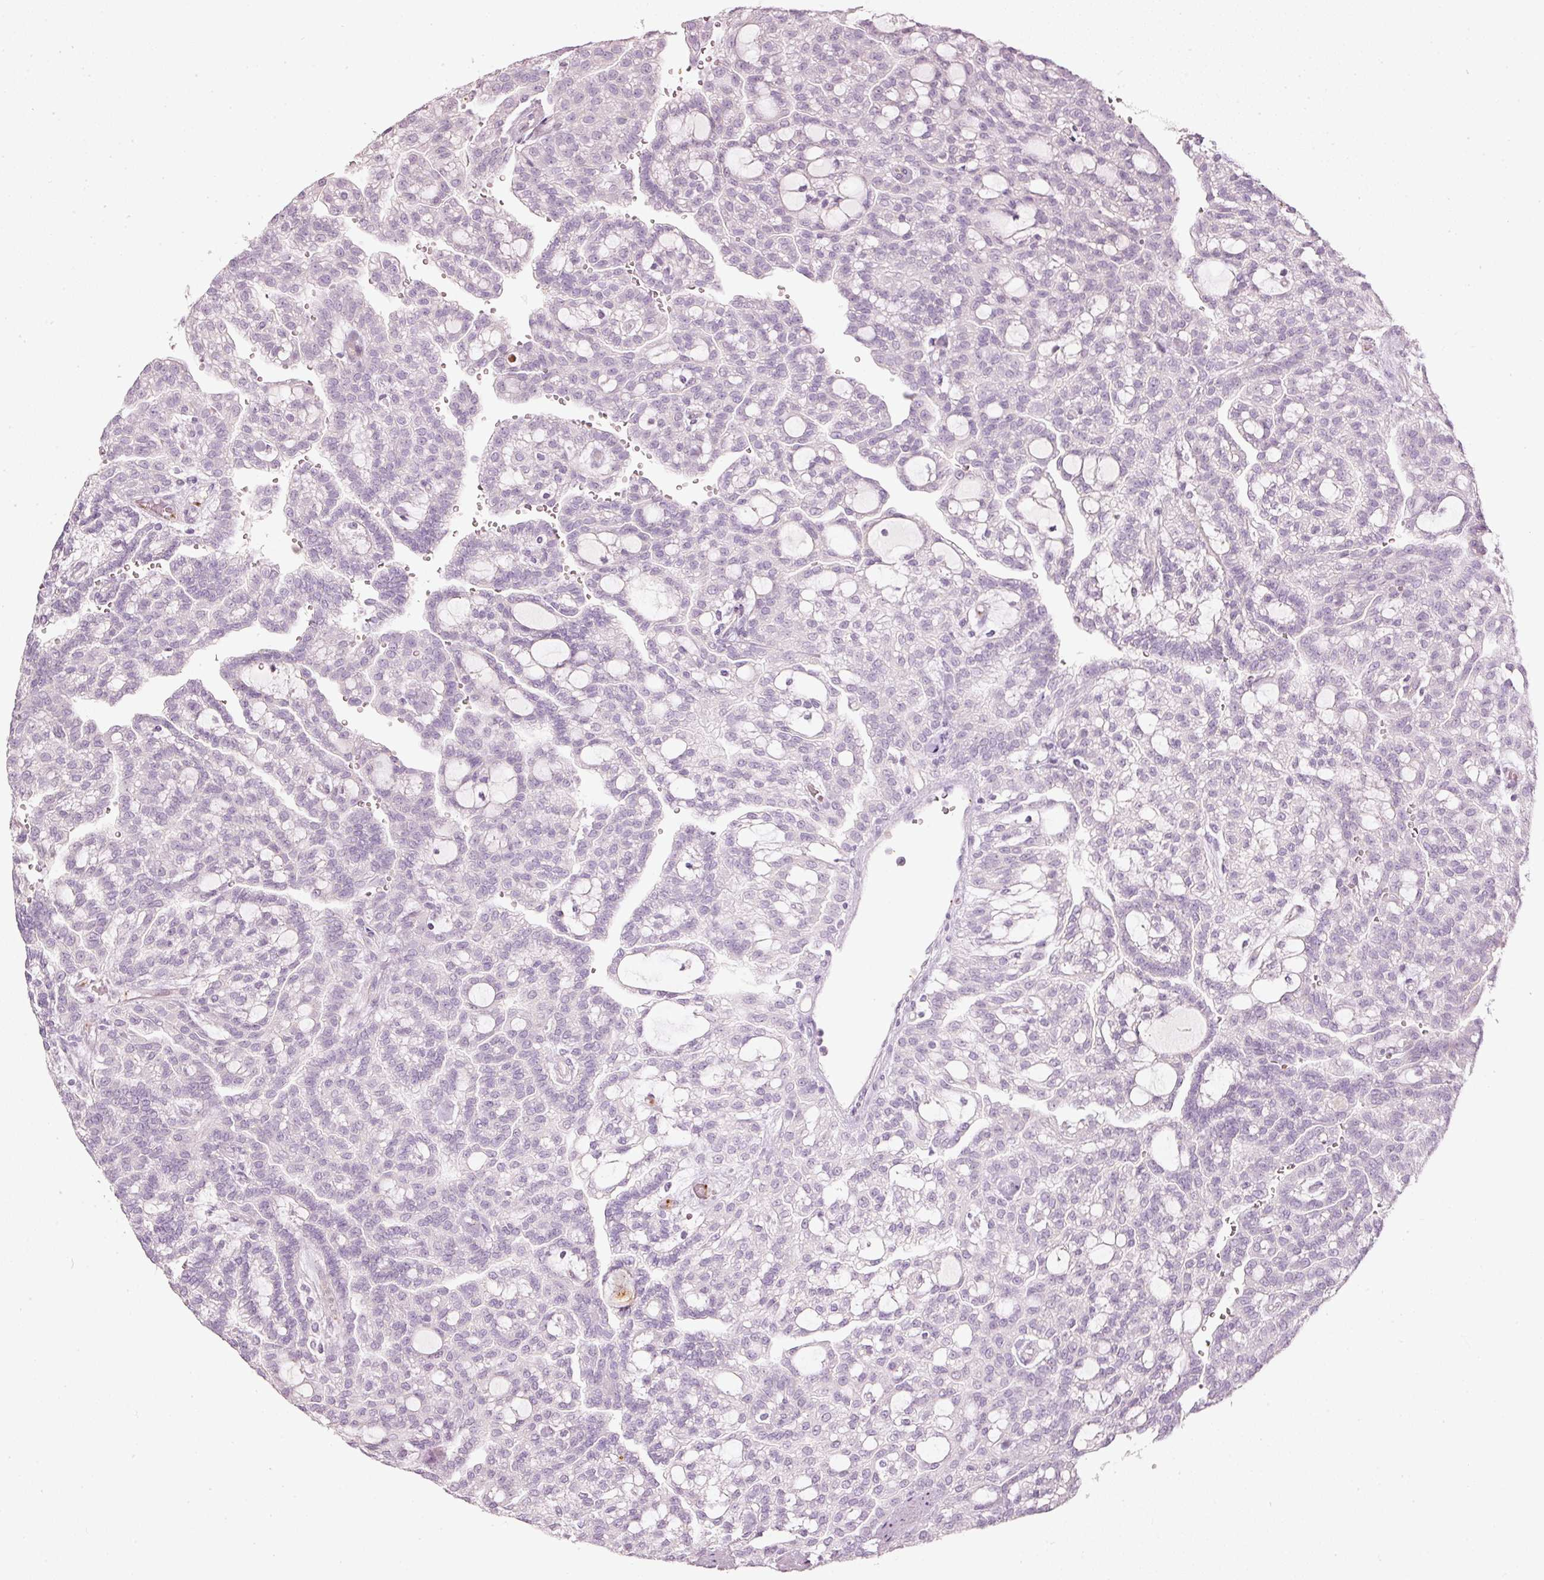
{"staining": {"intensity": "negative", "quantity": "none", "location": "none"}, "tissue": "renal cancer", "cell_type": "Tumor cells", "image_type": "cancer", "snomed": [{"axis": "morphology", "description": "Adenocarcinoma, NOS"}, {"axis": "topography", "description": "Kidney"}], "caption": "IHC photomicrograph of renal cancer stained for a protein (brown), which reveals no staining in tumor cells.", "gene": "LECT2", "patient": {"sex": "male", "age": 63}}